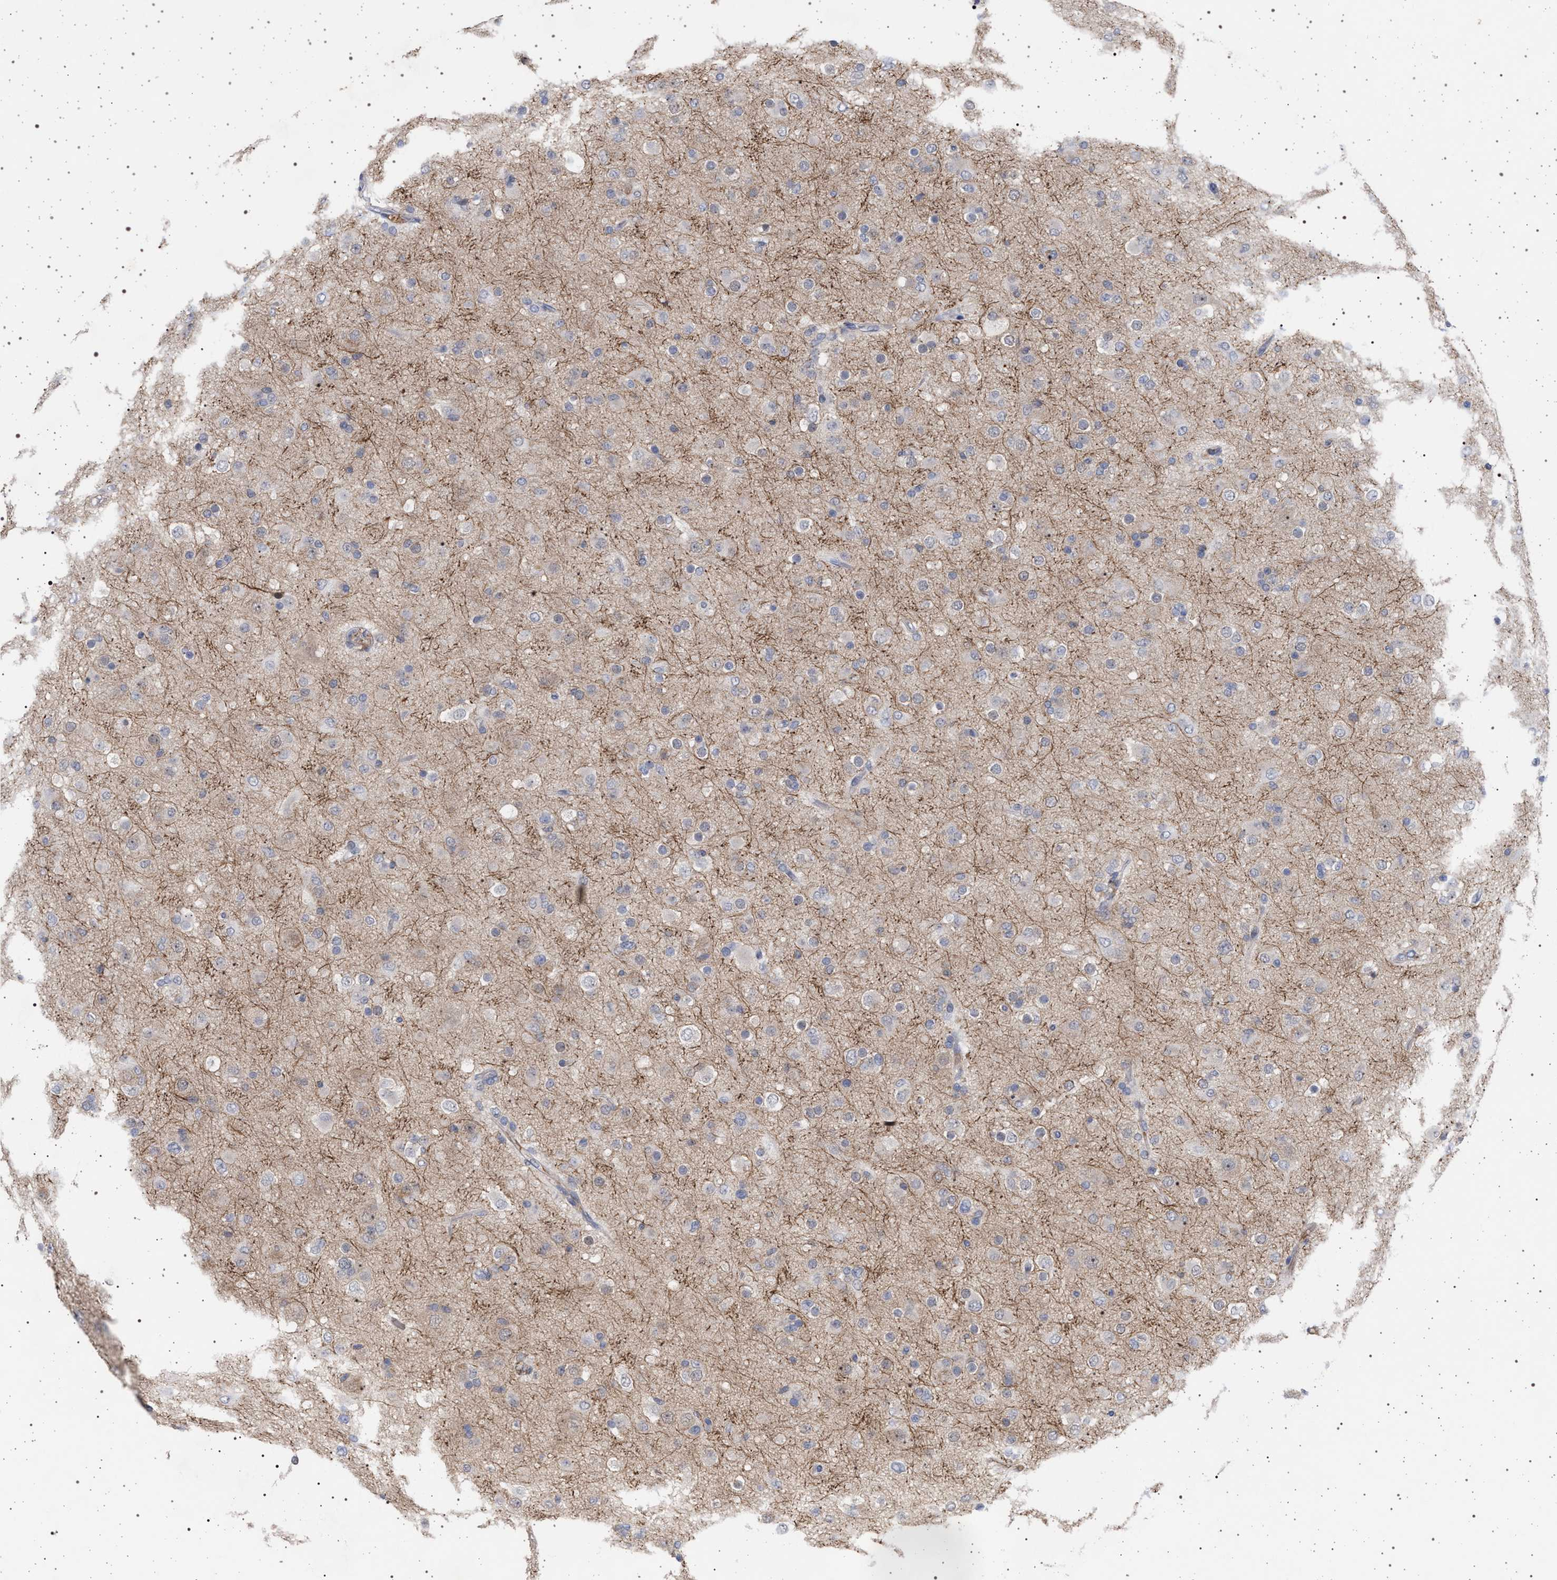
{"staining": {"intensity": "weak", "quantity": "<25%", "location": "cytoplasmic/membranous"}, "tissue": "glioma", "cell_type": "Tumor cells", "image_type": "cancer", "snomed": [{"axis": "morphology", "description": "Glioma, malignant, Low grade"}, {"axis": "topography", "description": "Brain"}], "caption": "Immunohistochemistry histopathology image of glioma stained for a protein (brown), which displays no expression in tumor cells.", "gene": "RBM48", "patient": {"sex": "male", "age": 65}}